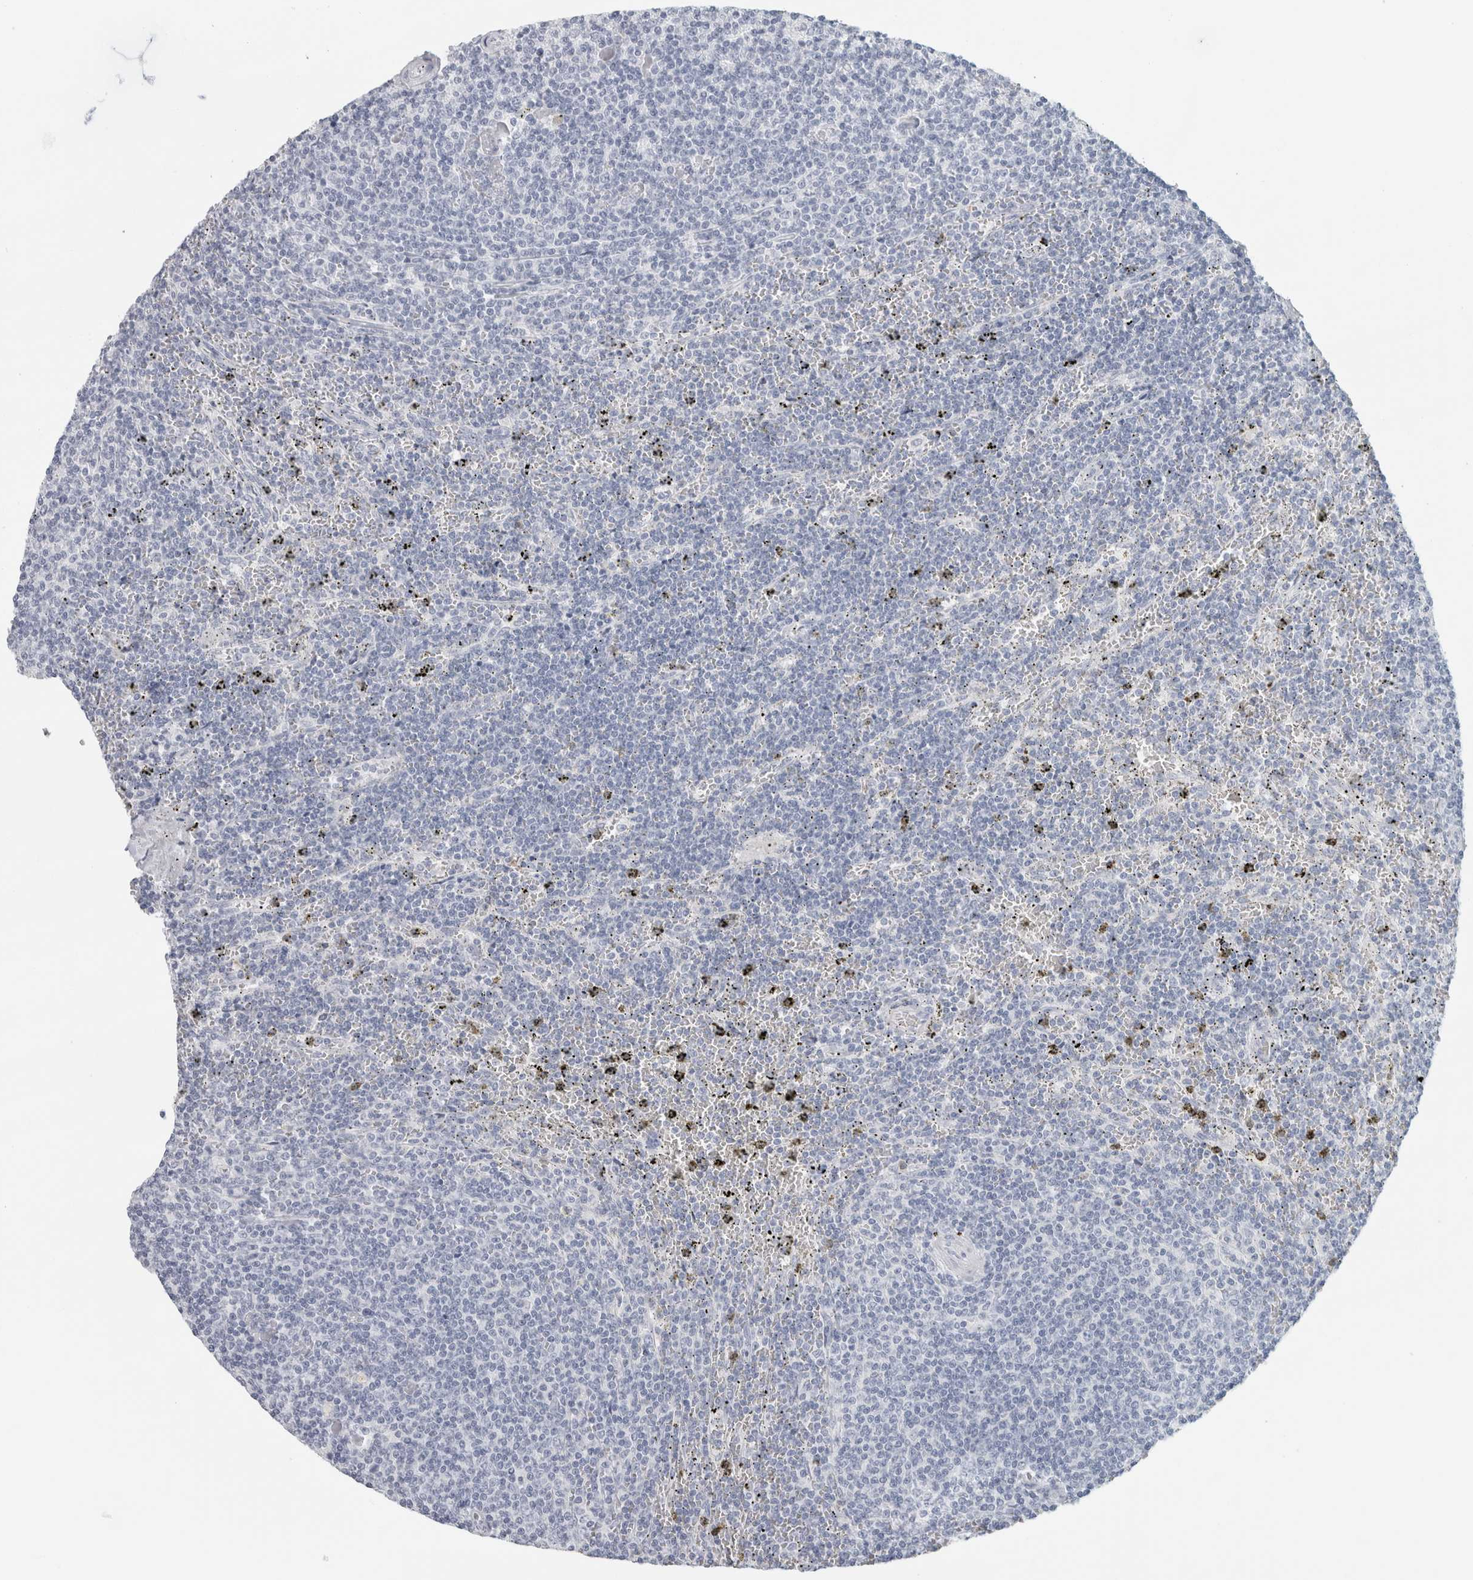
{"staining": {"intensity": "negative", "quantity": "none", "location": "none"}, "tissue": "lymphoma", "cell_type": "Tumor cells", "image_type": "cancer", "snomed": [{"axis": "morphology", "description": "Malignant lymphoma, non-Hodgkin's type, Low grade"}, {"axis": "topography", "description": "Spleen"}], "caption": "Protein analysis of lymphoma displays no significant expression in tumor cells. (DAB immunohistochemistry (IHC) visualized using brightfield microscopy, high magnification).", "gene": "SLC28A3", "patient": {"sex": "female", "age": 50}}